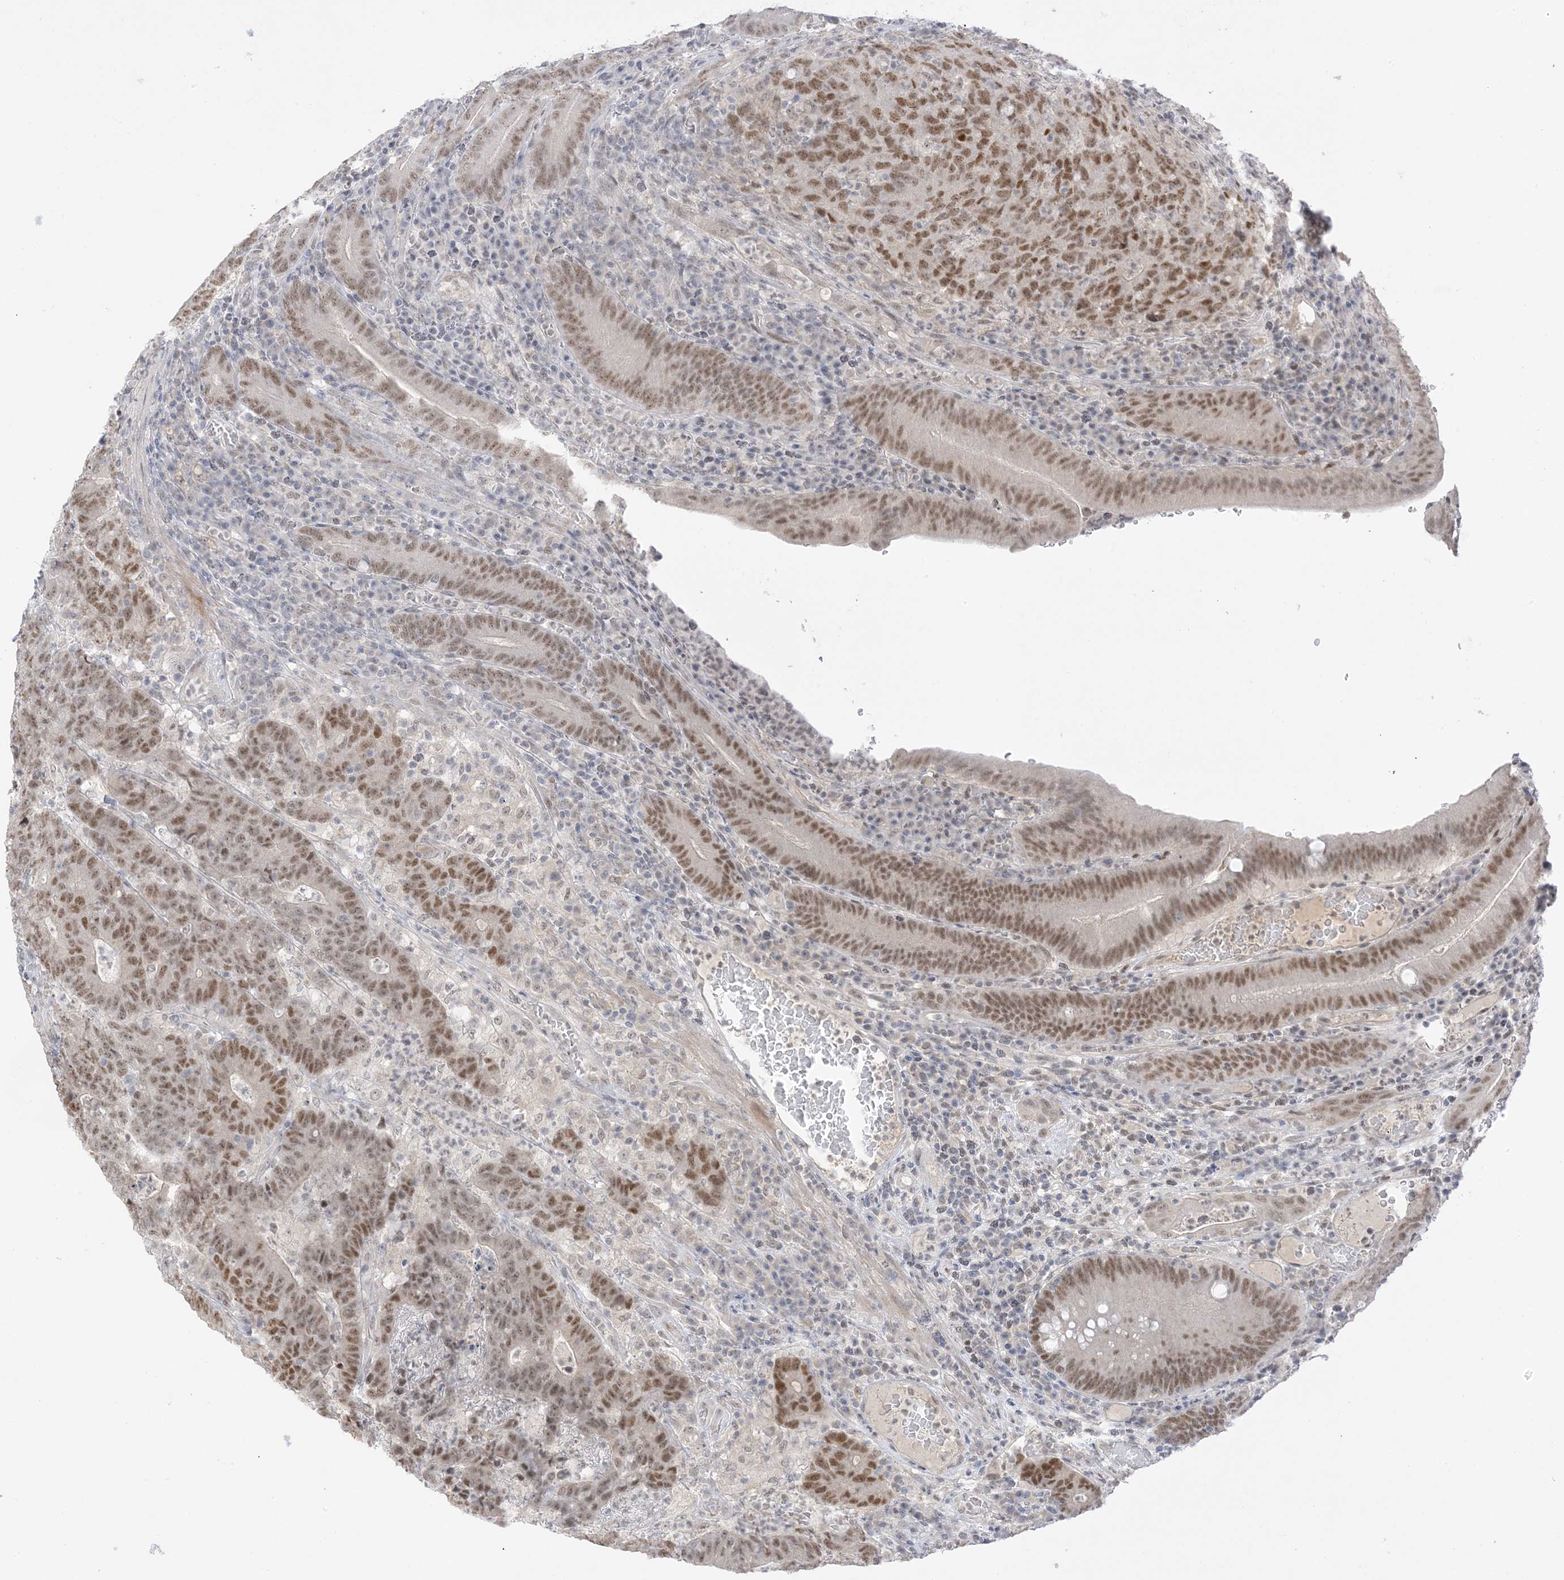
{"staining": {"intensity": "moderate", "quantity": ">75%", "location": "nuclear"}, "tissue": "colorectal cancer", "cell_type": "Tumor cells", "image_type": "cancer", "snomed": [{"axis": "morphology", "description": "Normal tissue, NOS"}, {"axis": "morphology", "description": "Adenocarcinoma, NOS"}, {"axis": "topography", "description": "Colon"}], "caption": "Colorectal adenocarcinoma stained with immunohistochemistry shows moderate nuclear staining in approximately >75% of tumor cells.", "gene": "MSL3", "patient": {"sex": "female", "age": 75}}